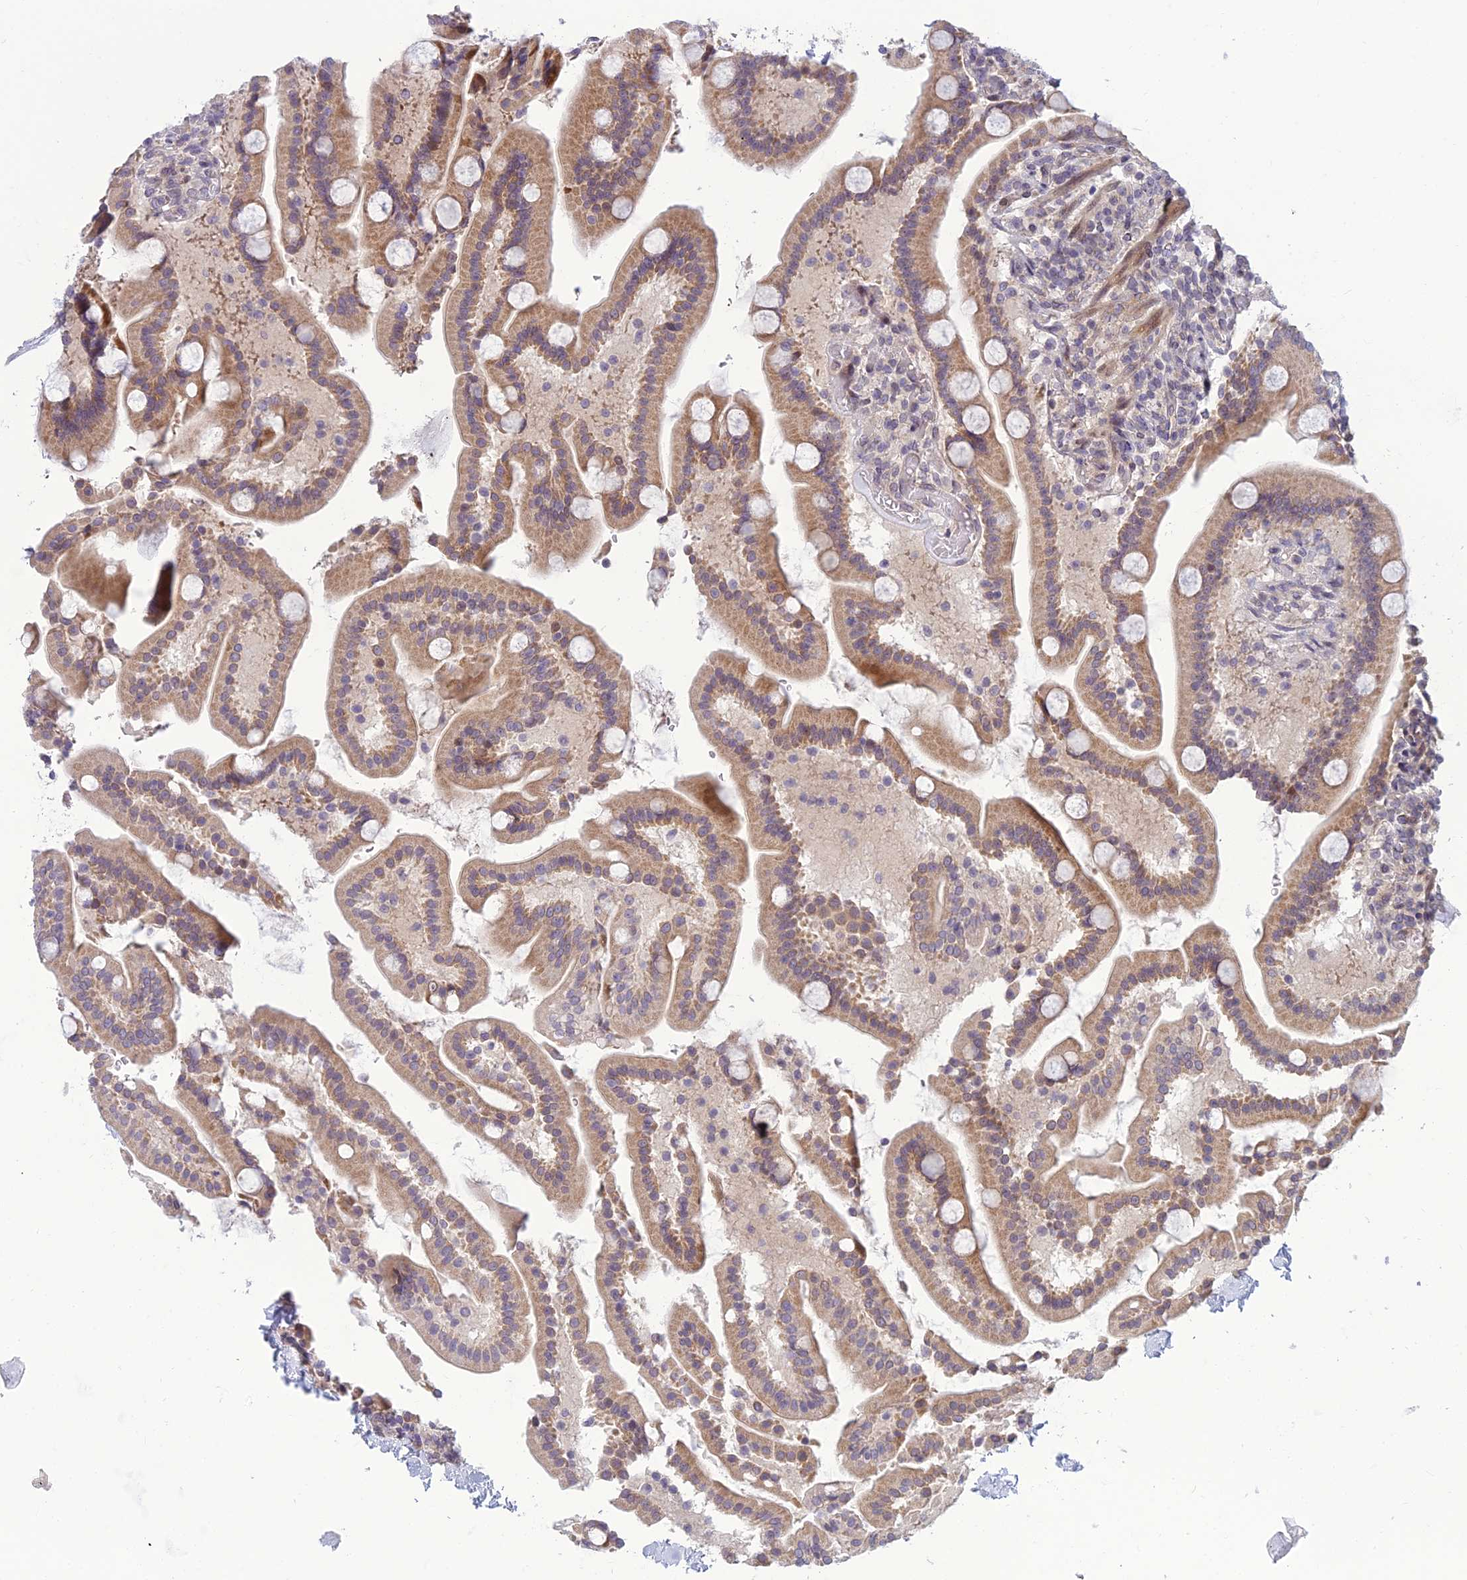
{"staining": {"intensity": "moderate", "quantity": ">75%", "location": "cytoplasmic/membranous"}, "tissue": "duodenum", "cell_type": "Glandular cells", "image_type": "normal", "snomed": [{"axis": "morphology", "description": "Normal tissue, NOS"}, {"axis": "topography", "description": "Duodenum"}], "caption": "Immunohistochemistry (IHC) micrograph of normal duodenum stained for a protein (brown), which displays medium levels of moderate cytoplasmic/membranous staining in about >75% of glandular cells.", "gene": "DTX2", "patient": {"sex": "male", "age": 55}}